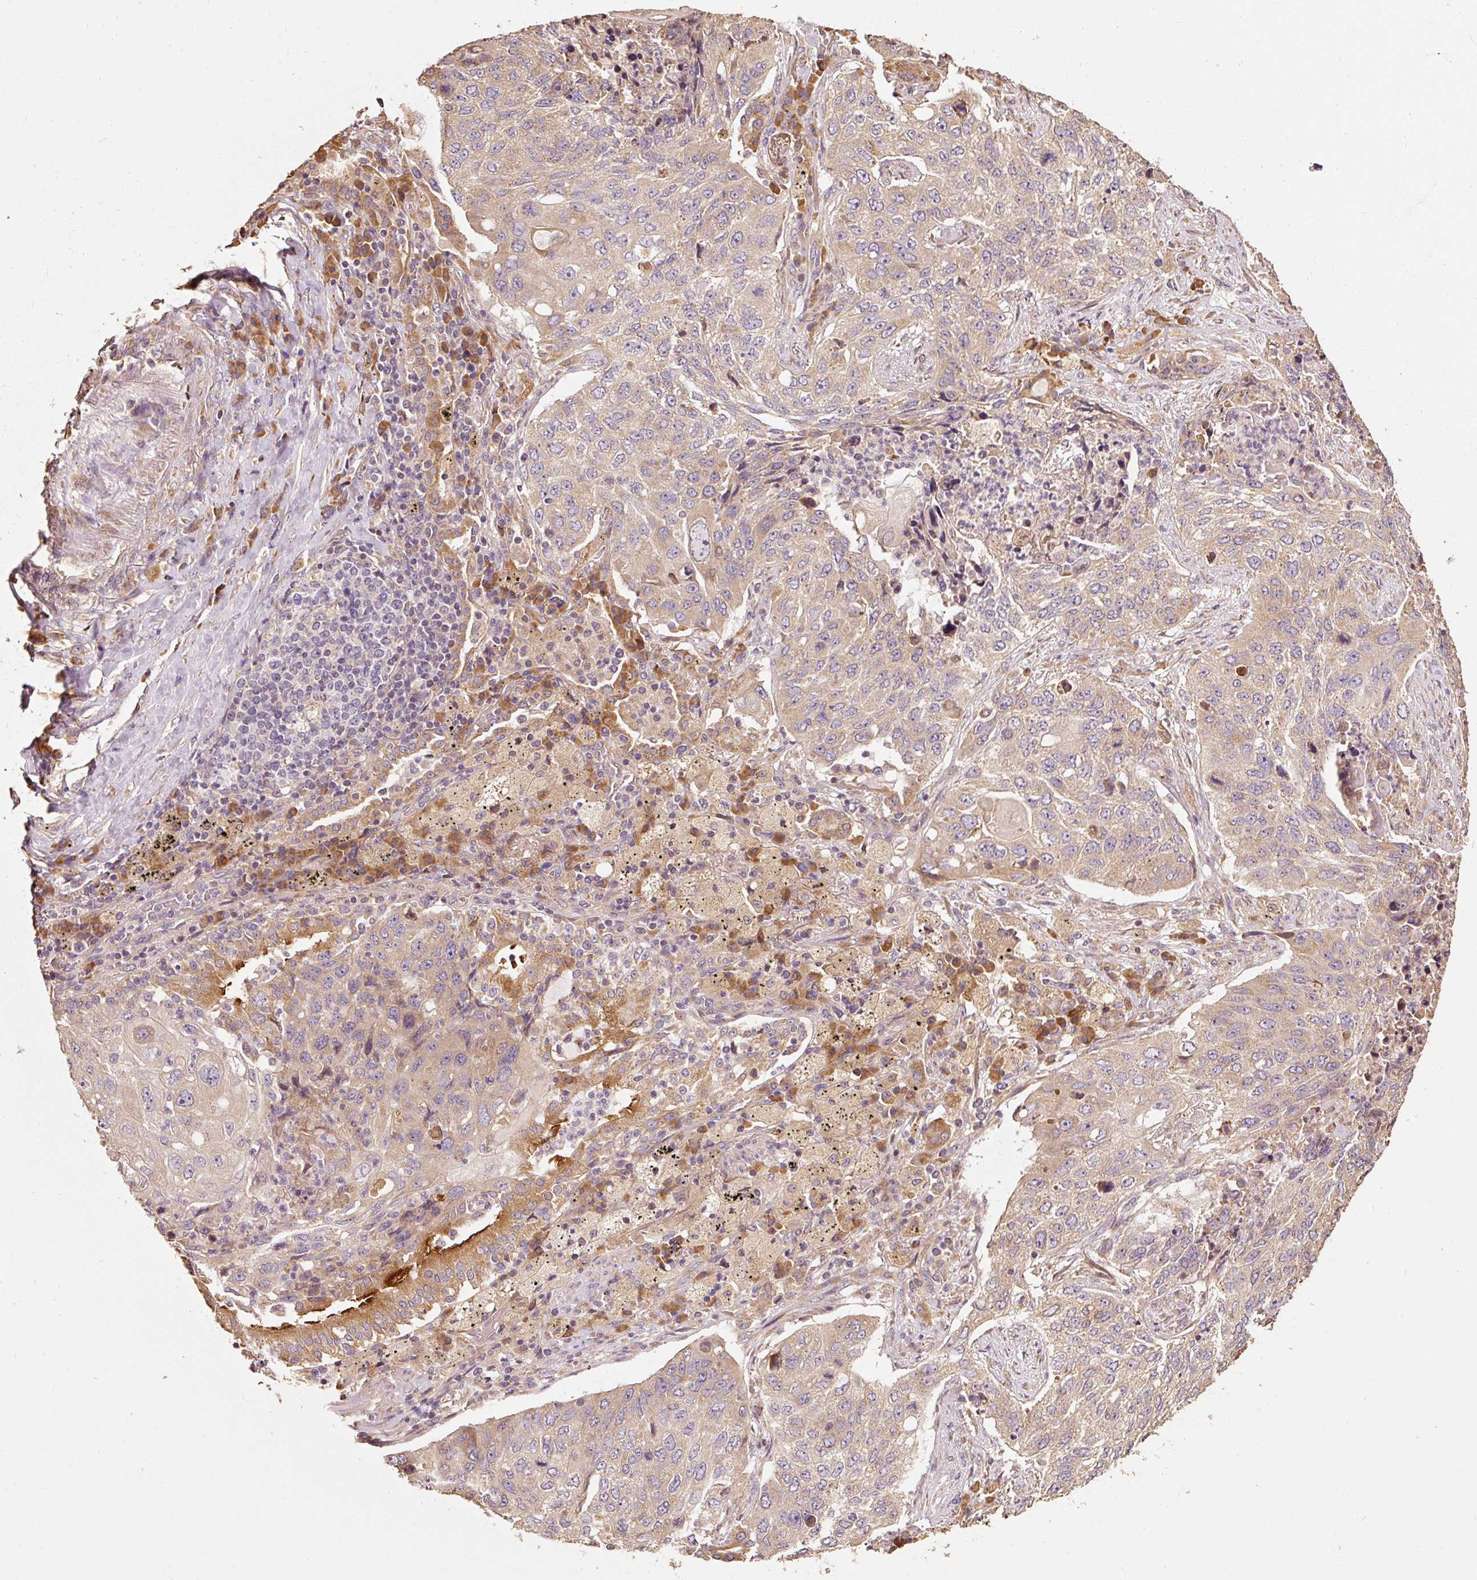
{"staining": {"intensity": "weak", "quantity": "25%-75%", "location": "cytoplasmic/membranous"}, "tissue": "lung cancer", "cell_type": "Tumor cells", "image_type": "cancer", "snomed": [{"axis": "morphology", "description": "Squamous cell carcinoma, NOS"}, {"axis": "topography", "description": "Lung"}], "caption": "Weak cytoplasmic/membranous staining for a protein is appreciated in approximately 25%-75% of tumor cells of lung squamous cell carcinoma using immunohistochemistry (IHC).", "gene": "EFHC1", "patient": {"sex": "female", "age": 63}}